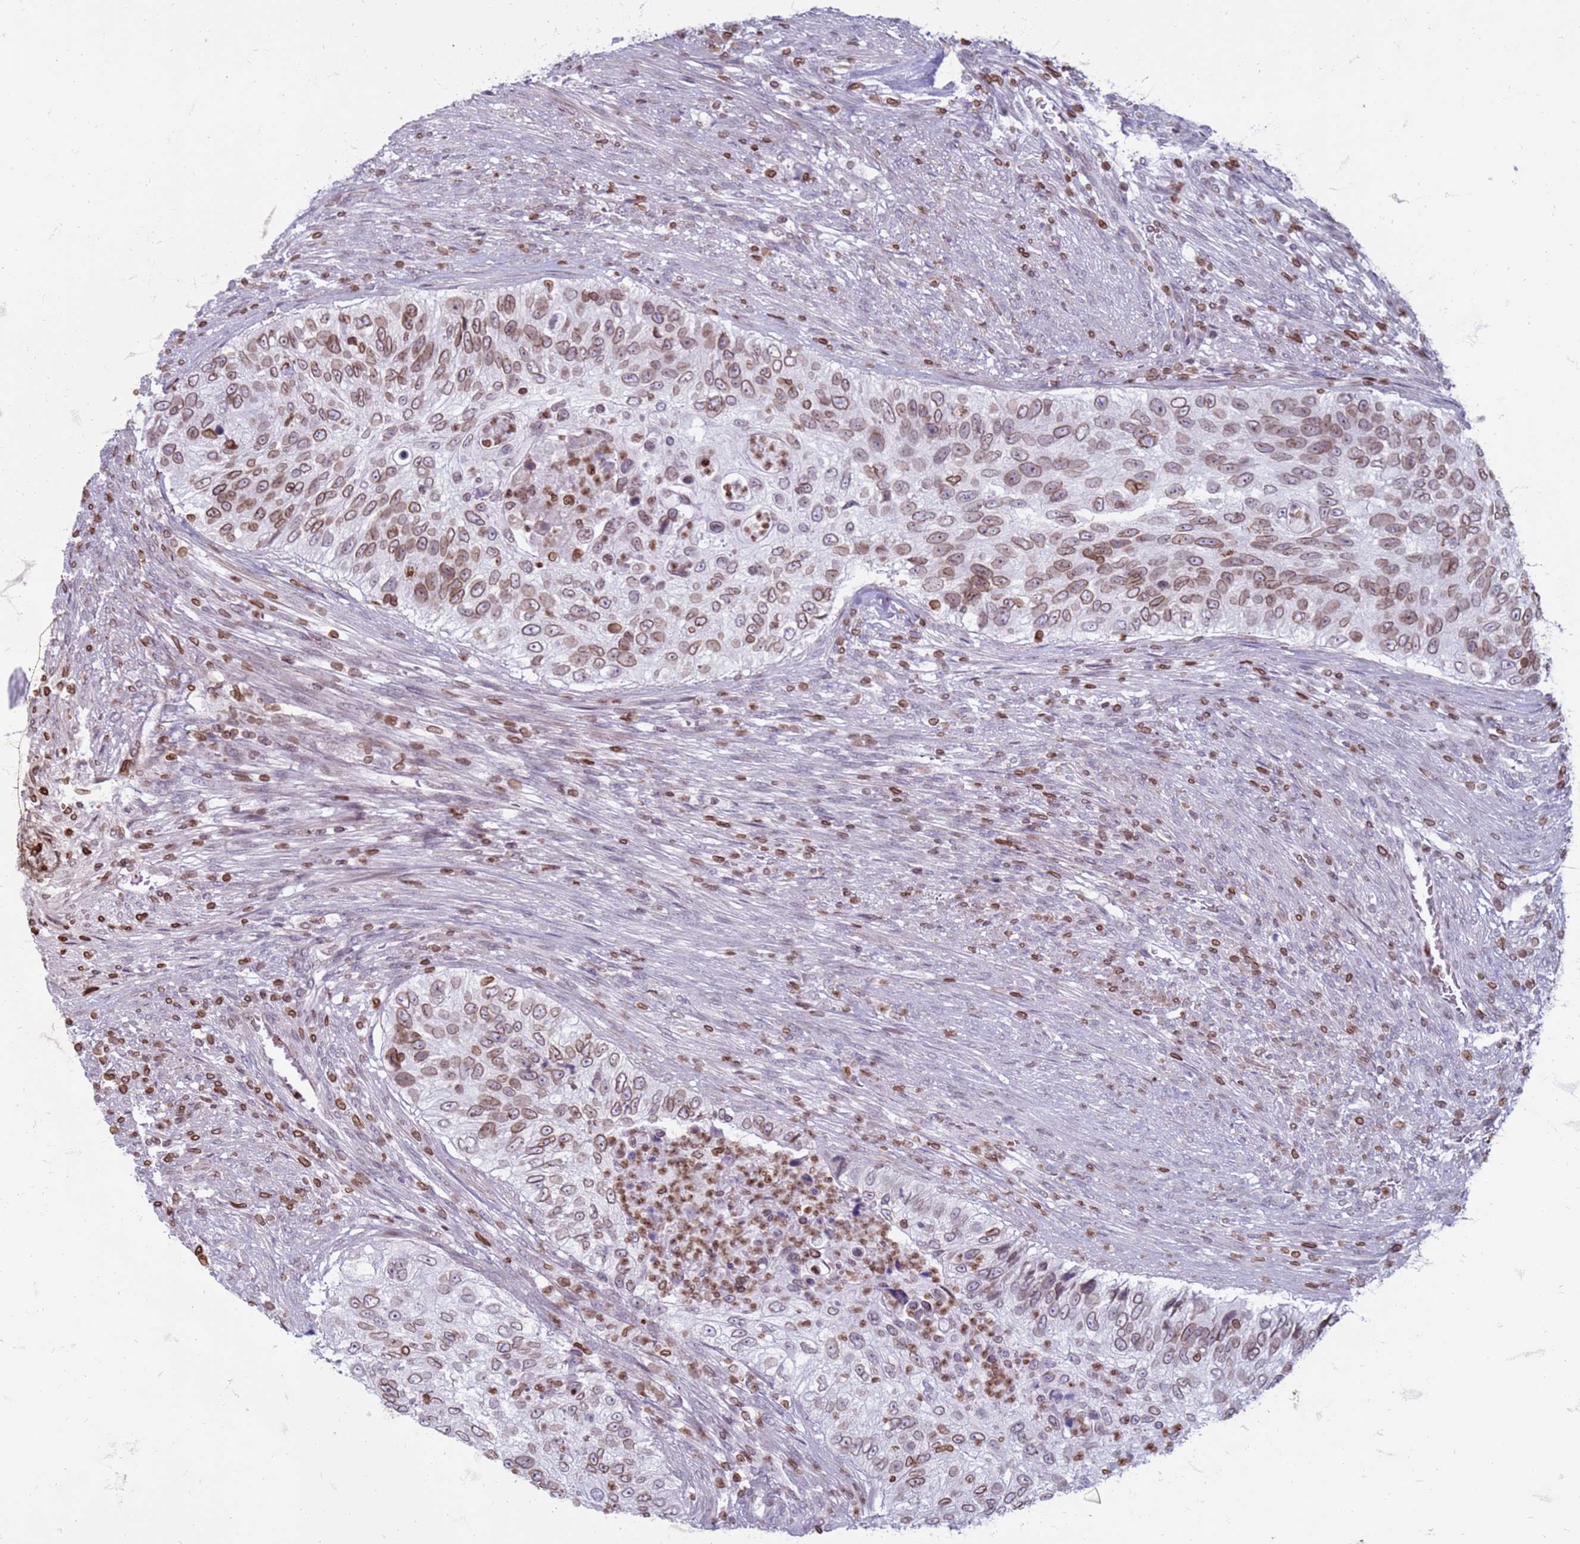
{"staining": {"intensity": "moderate", "quantity": ">75%", "location": "cytoplasmic/membranous,nuclear"}, "tissue": "urothelial cancer", "cell_type": "Tumor cells", "image_type": "cancer", "snomed": [{"axis": "morphology", "description": "Urothelial carcinoma, High grade"}, {"axis": "topography", "description": "Urinary bladder"}], "caption": "This photomicrograph exhibits immunohistochemistry (IHC) staining of human urothelial carcinoma (high-grade), with medium moderate cytoplasmic/membranous and nuclear staining in approximately >75% of tumor cells.", "gene": "METTL25B", "patient": {"sex": "female", "age": 60}}